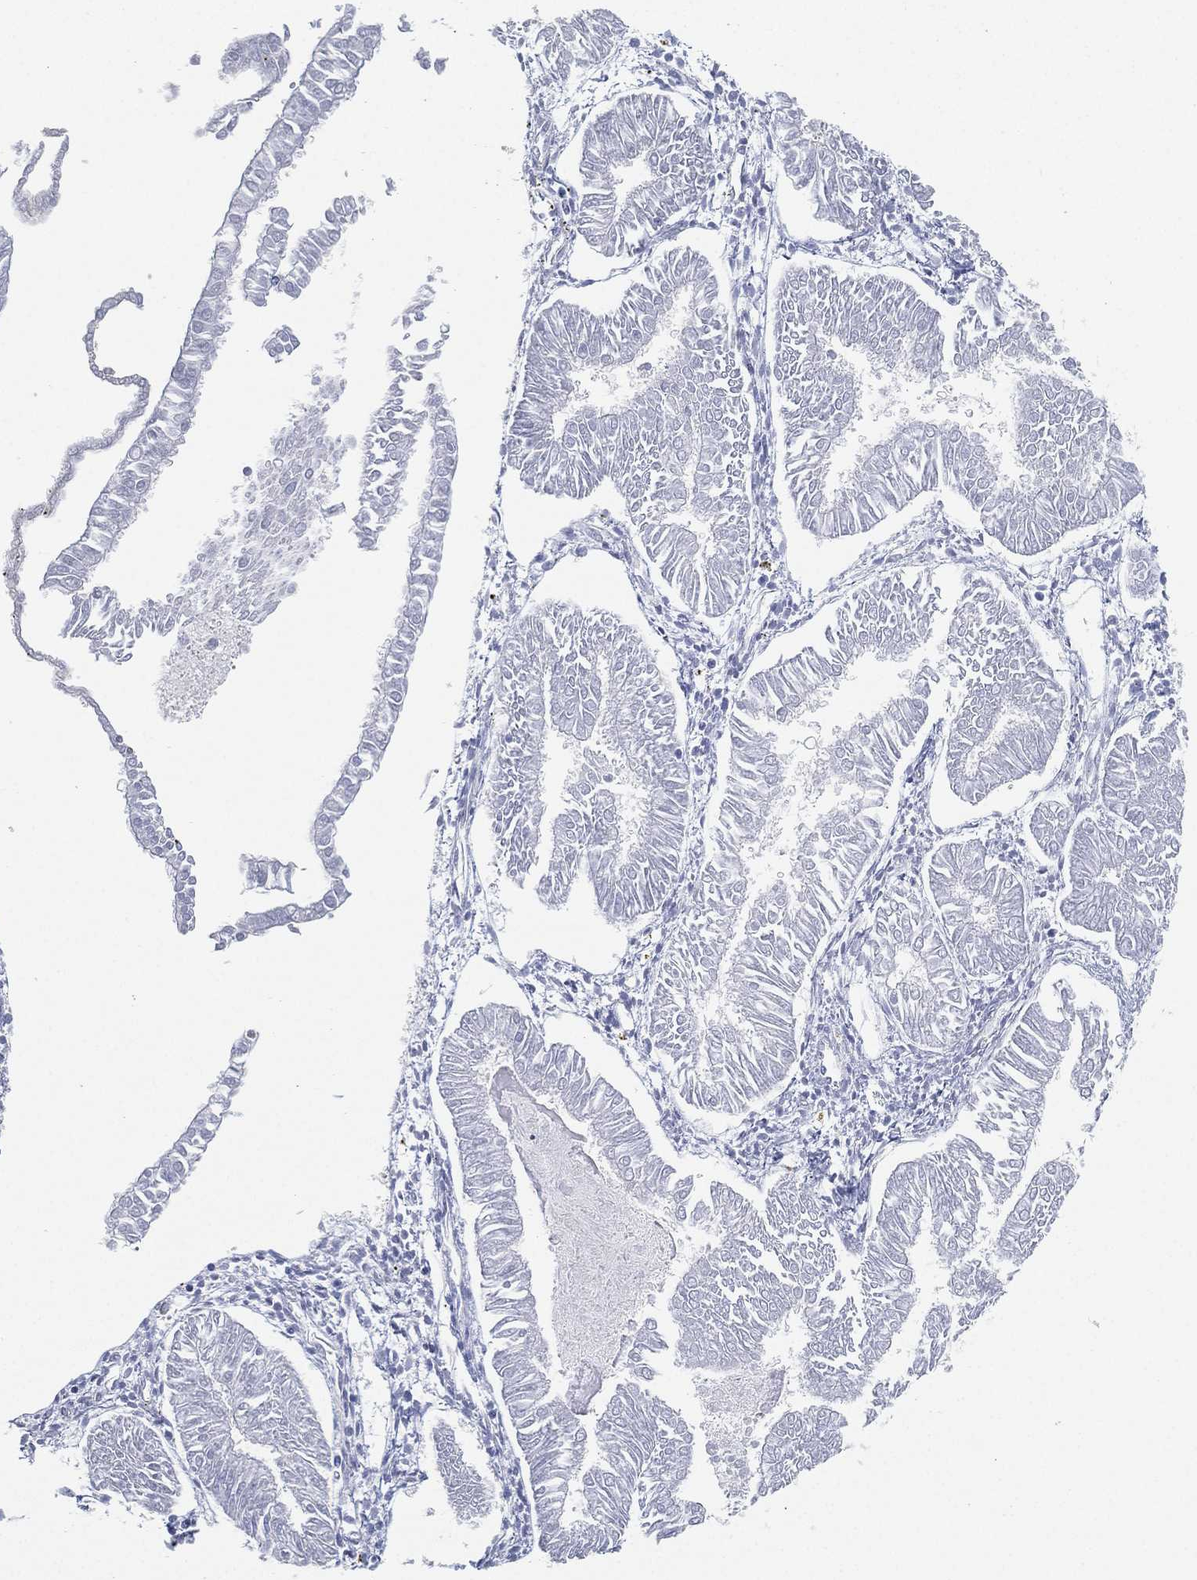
{"staining": {"intensity": "negative", "quantity": "none", "location": "none"}, "tissue": "endometrial cancer", "cell_type": "Tumor cells", "image_type": "cancer", "snomed": [{"axis": "morphology", "description": "Adenocarcinoma, NOS"}, {"axis": "topography", "description": "Endometrium"}], "caption": "IHC of human endometrial adenocarcinoma shows no staining in tumor cells.", "gene": "FAM187B", "patient": {"sex": "female", "age": 53}}